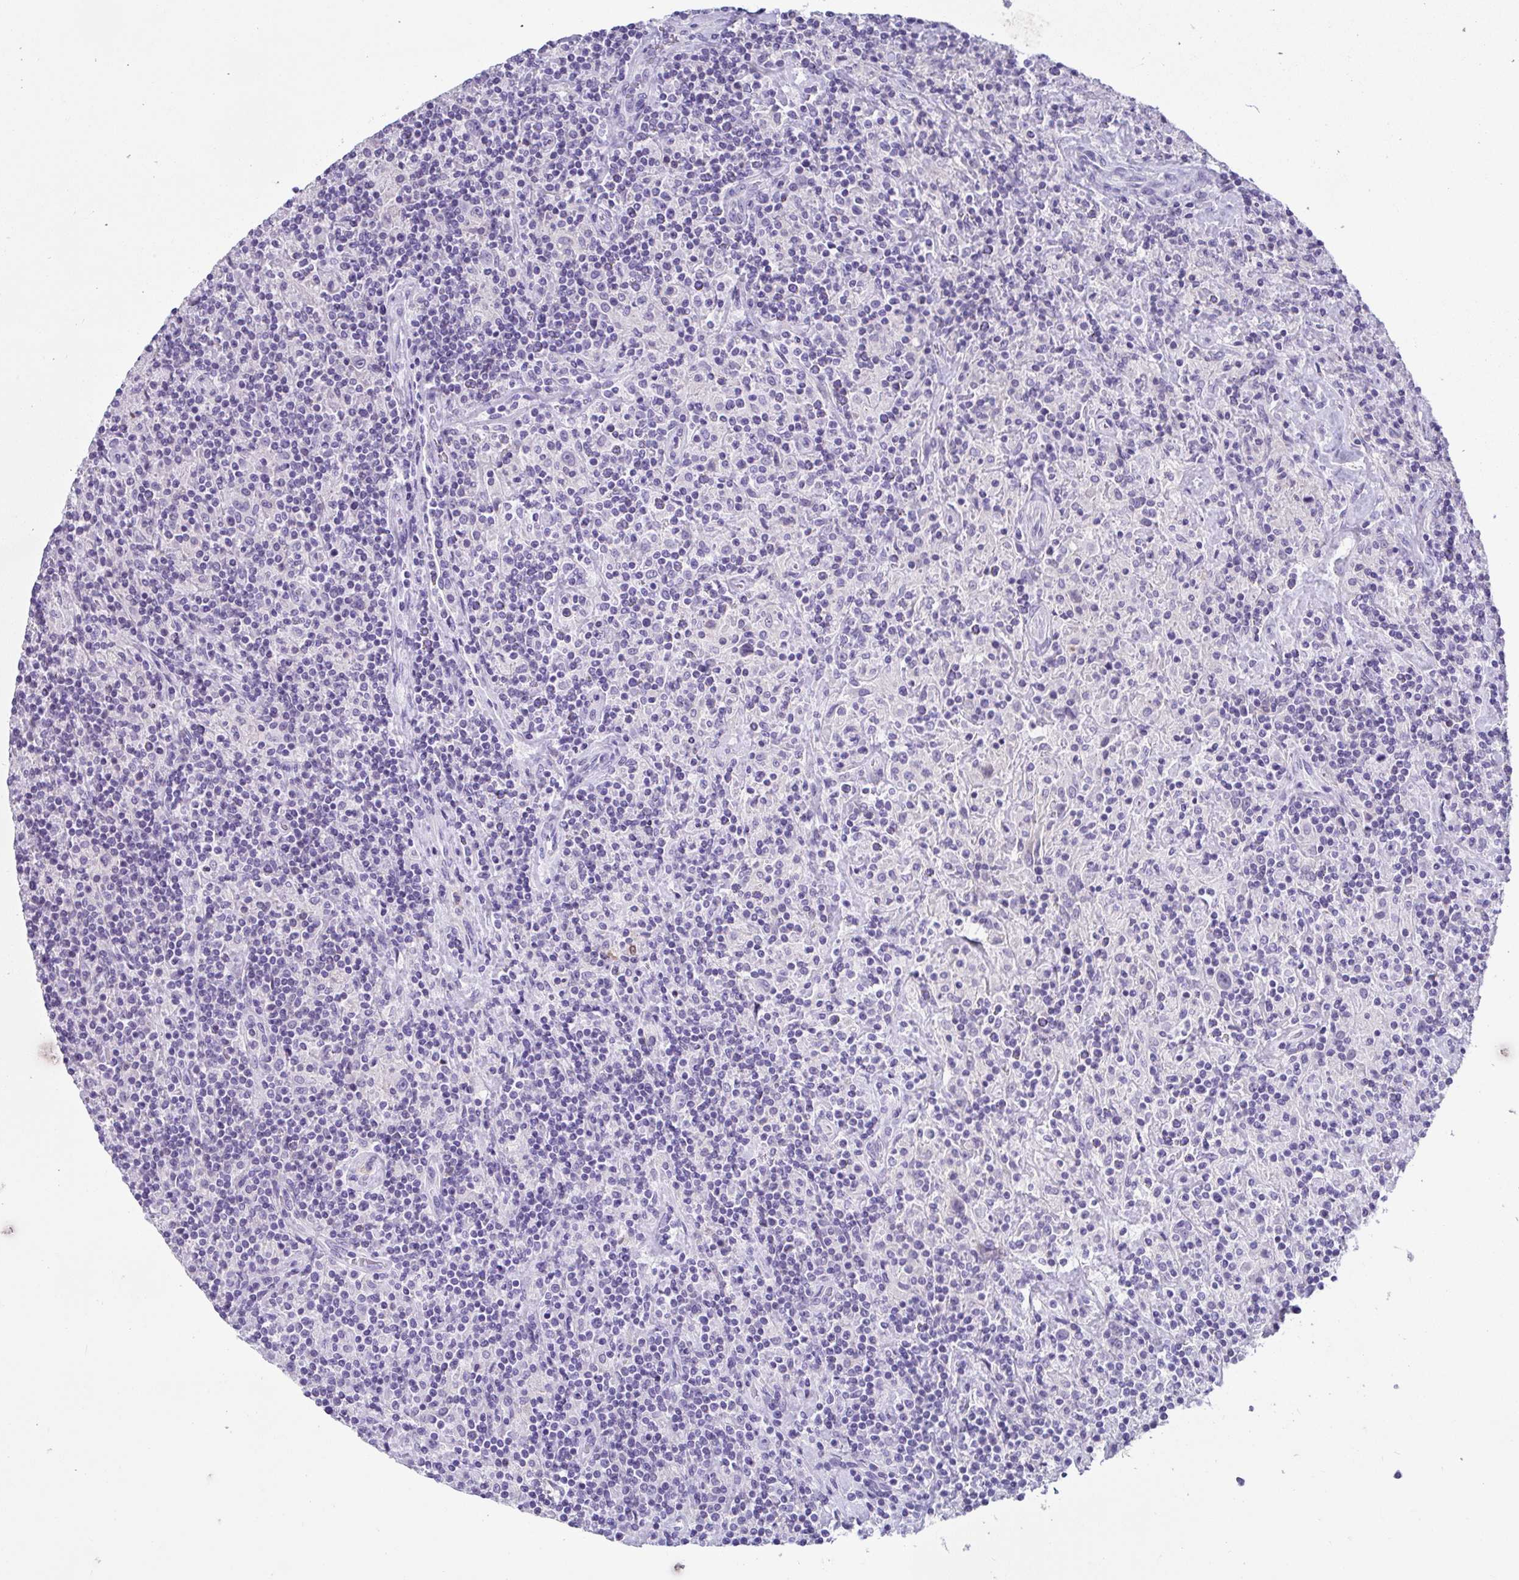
{"staining": {"intensity": "negative", "quantity": "none", "location": "none"}, "tissue": "lymphoma", "cell_type": "Tumor cells", "image_type": "cancer", "snomed": [{"axis": "morphology", "description": "Hodgkin's disease, NOS"}, {"axis": "topography", "description": "Lymph node"}], "caption": "High power microscopy image of an immunohistochemistry (IHC) image of Hodgkin's disease, revealing no significant positivity in tumor cells.", "gene": "COA5", "patient": {"sex": "male", "age": 70}}